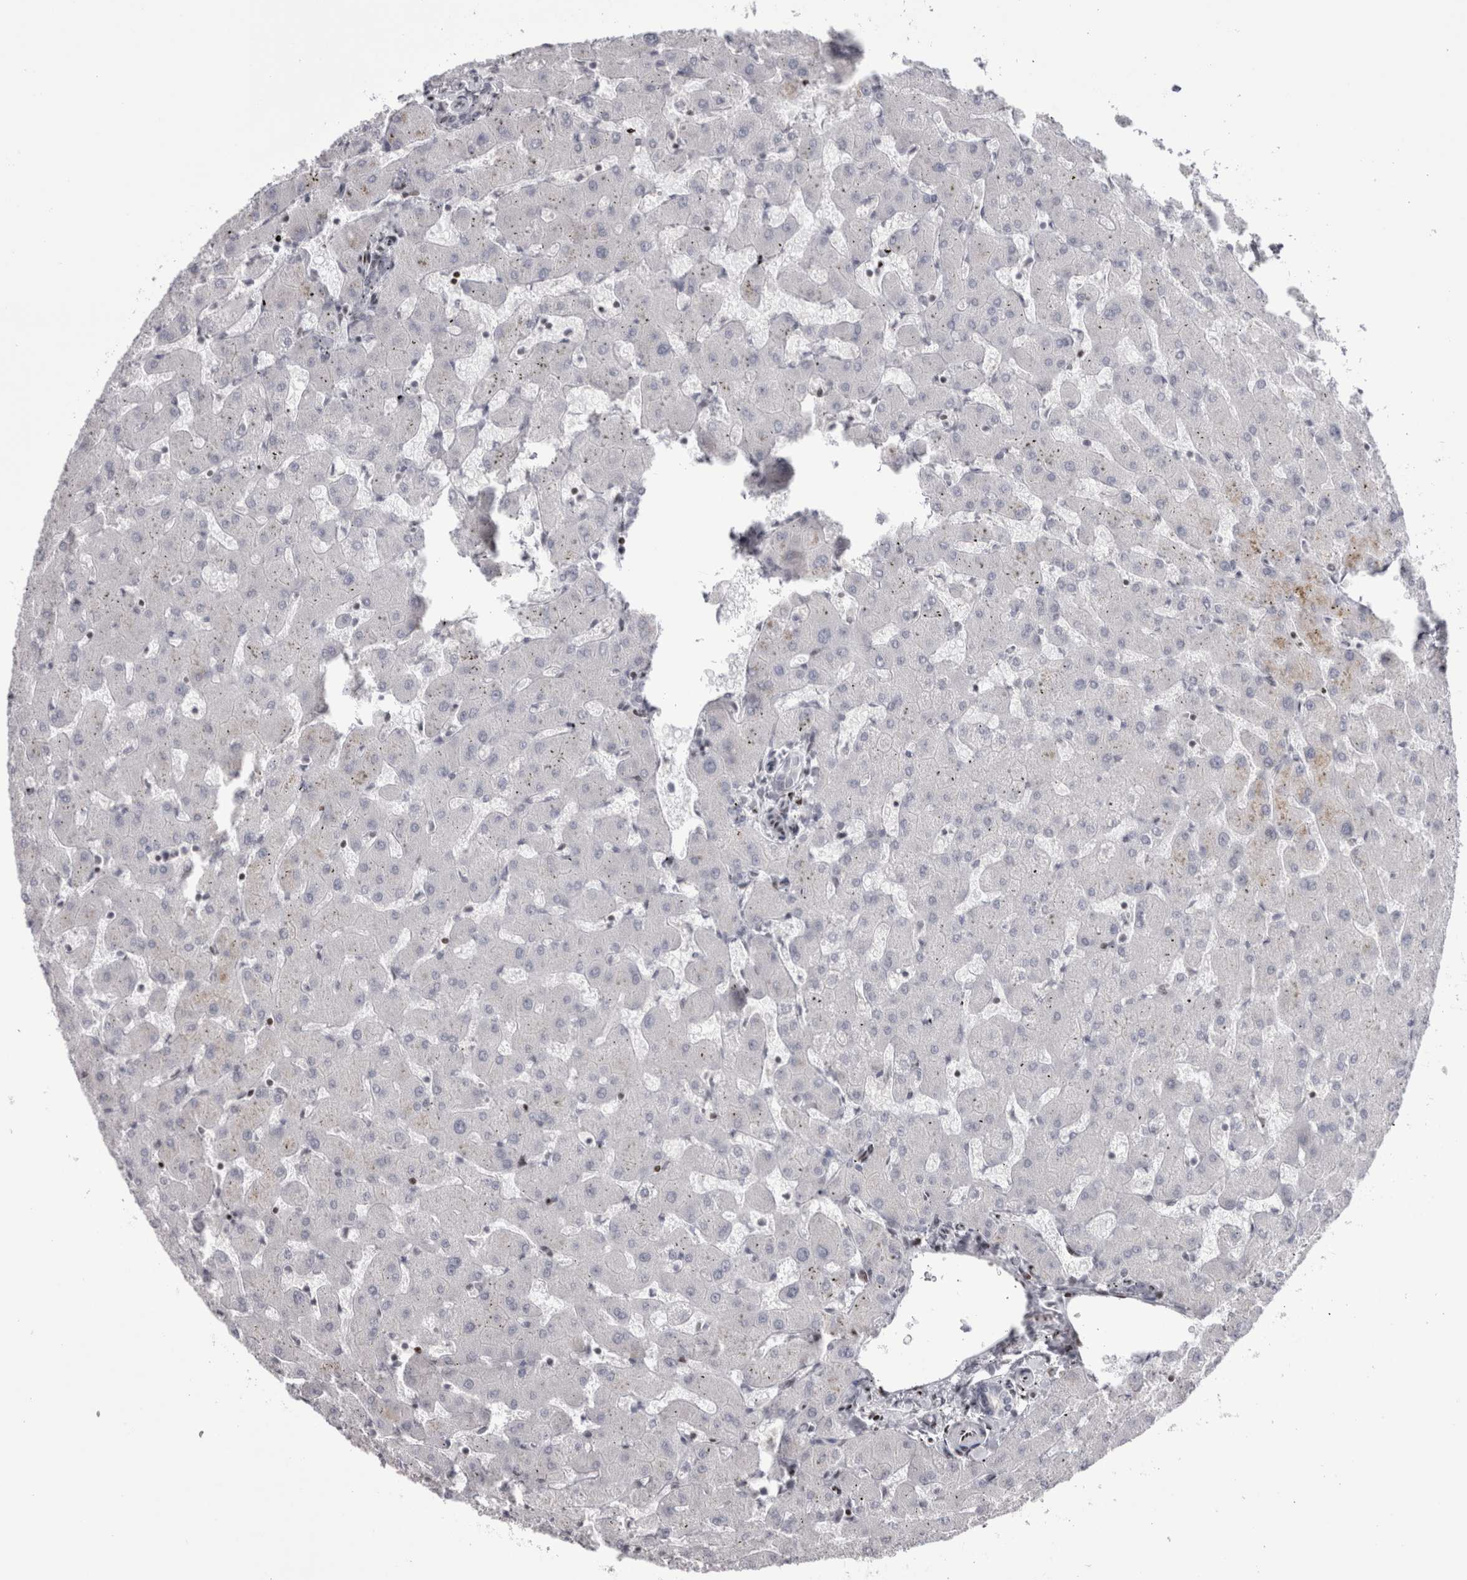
{"staining": {"intensity": "negative", "quantity": "none", "location": "none"}, "tissue": "liver", "cell_type": "Cholangiocytes", "image_type": "normal", "snomed": [{"axis": "morphology", "description": "Normal tissue, NOS"}, {"axis": "topography", "description": "Liver"}], "caption": "Immunohistochemical staining of benign liver displays no significant staining in cholangiocytes. (Stains: DAB (3,3'-diaminobenzidine) IHC with hematoxylin counter stain, Microscopy: brightfield microscopy at high magnification).", "gene": "FNDC8", "patient": {"sex": "female", "age": 63}}